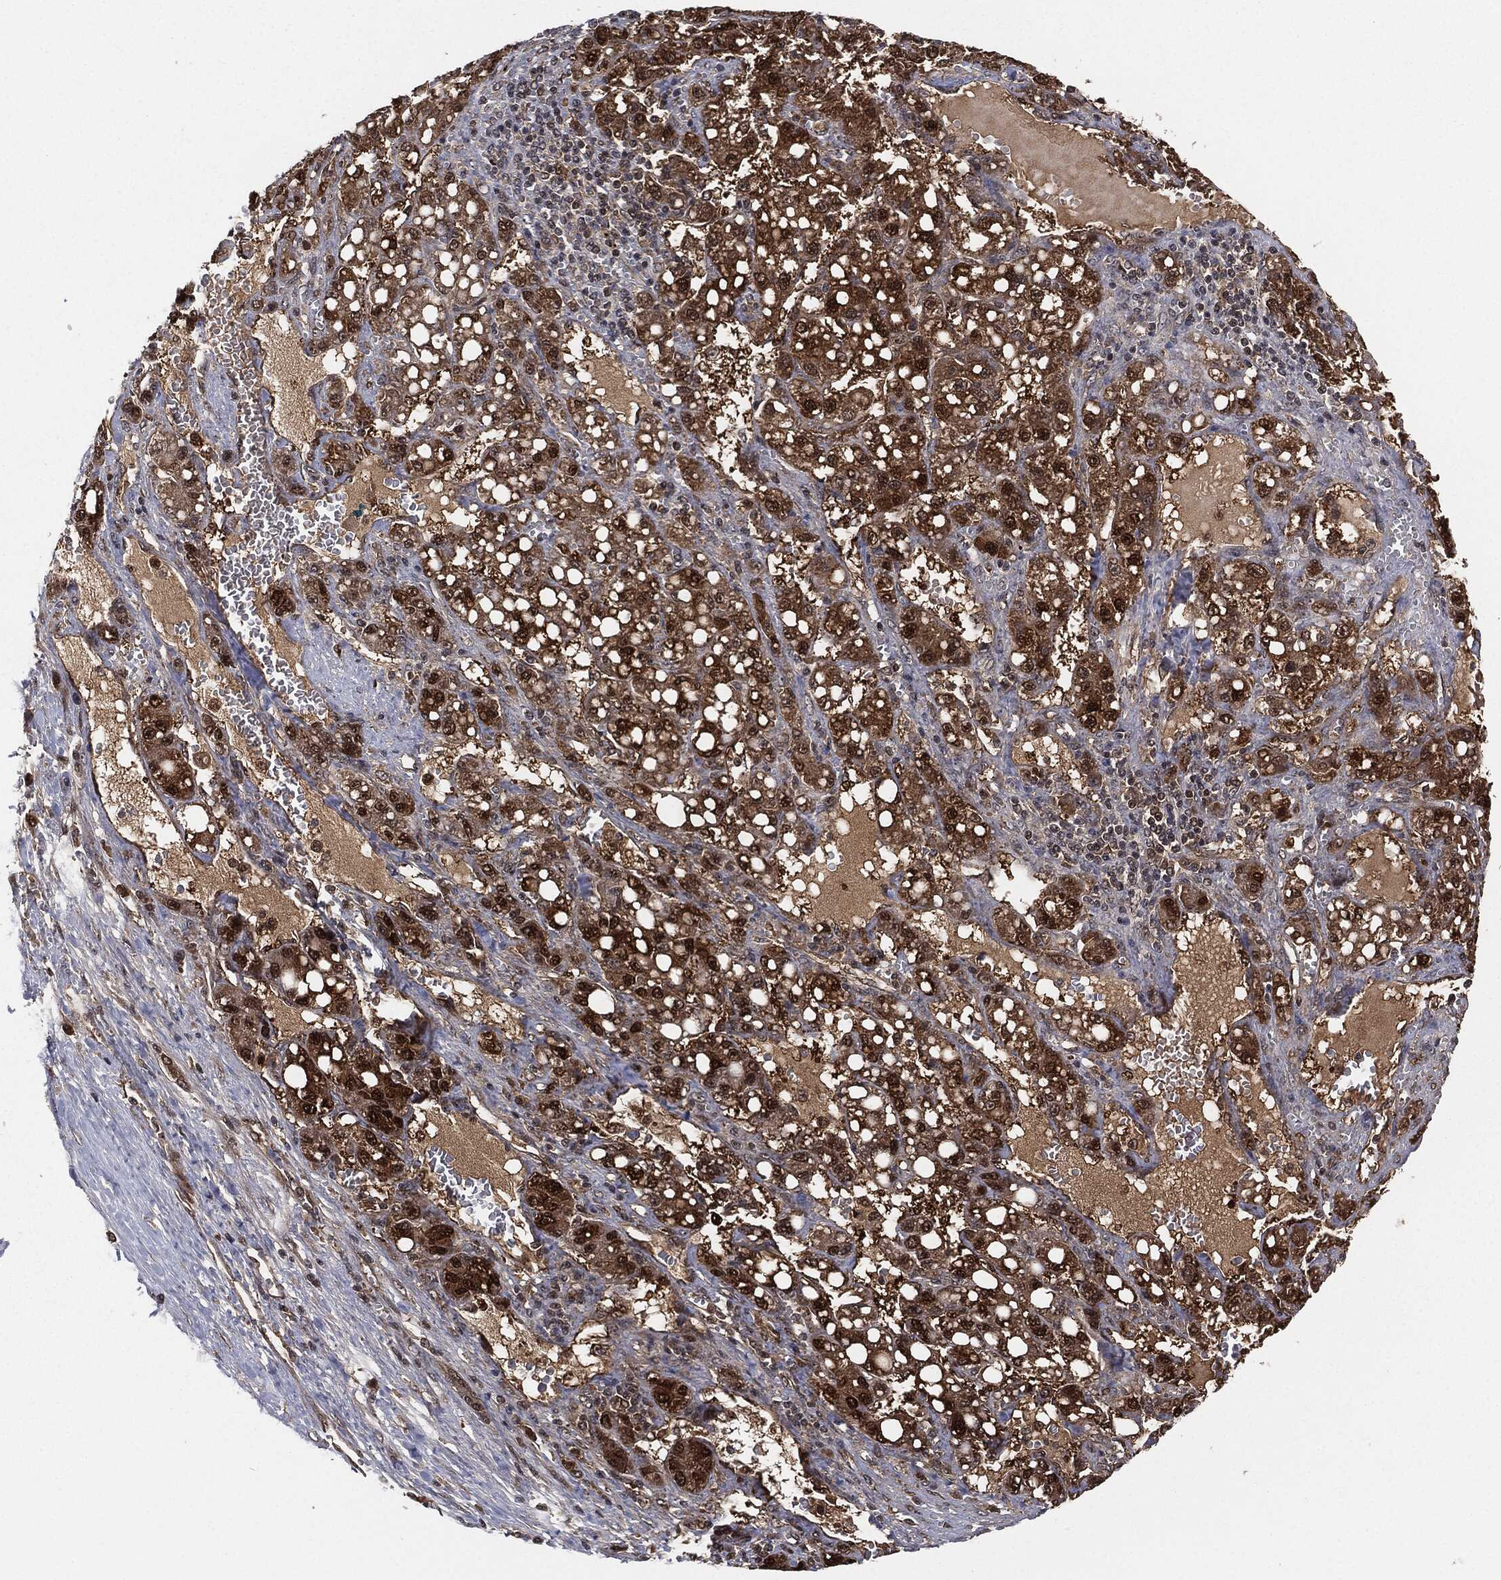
{"staining": {"intensity": "strong", "quantity": ">75%", "location": "cytoplasmic/membranous,nuclear"}, "tissue": "liver cancer", "cell_type": "Tumor cells", "image_type": "cancer", "snomed": [{"axis": "morphology", "description": "Carcinoma, Hepatocellular, NOS"}, {"axis": "topography", "description": "Liver"}], "caption": "IHC of human hepatocellular carcinoma (liver) shows high levels of strong cytoplasmic/membranous and nuclear staining in about >75% of tumor cells.", "gene": "CAPRIN2", "patient": {"sex": "female", "age": 65}}